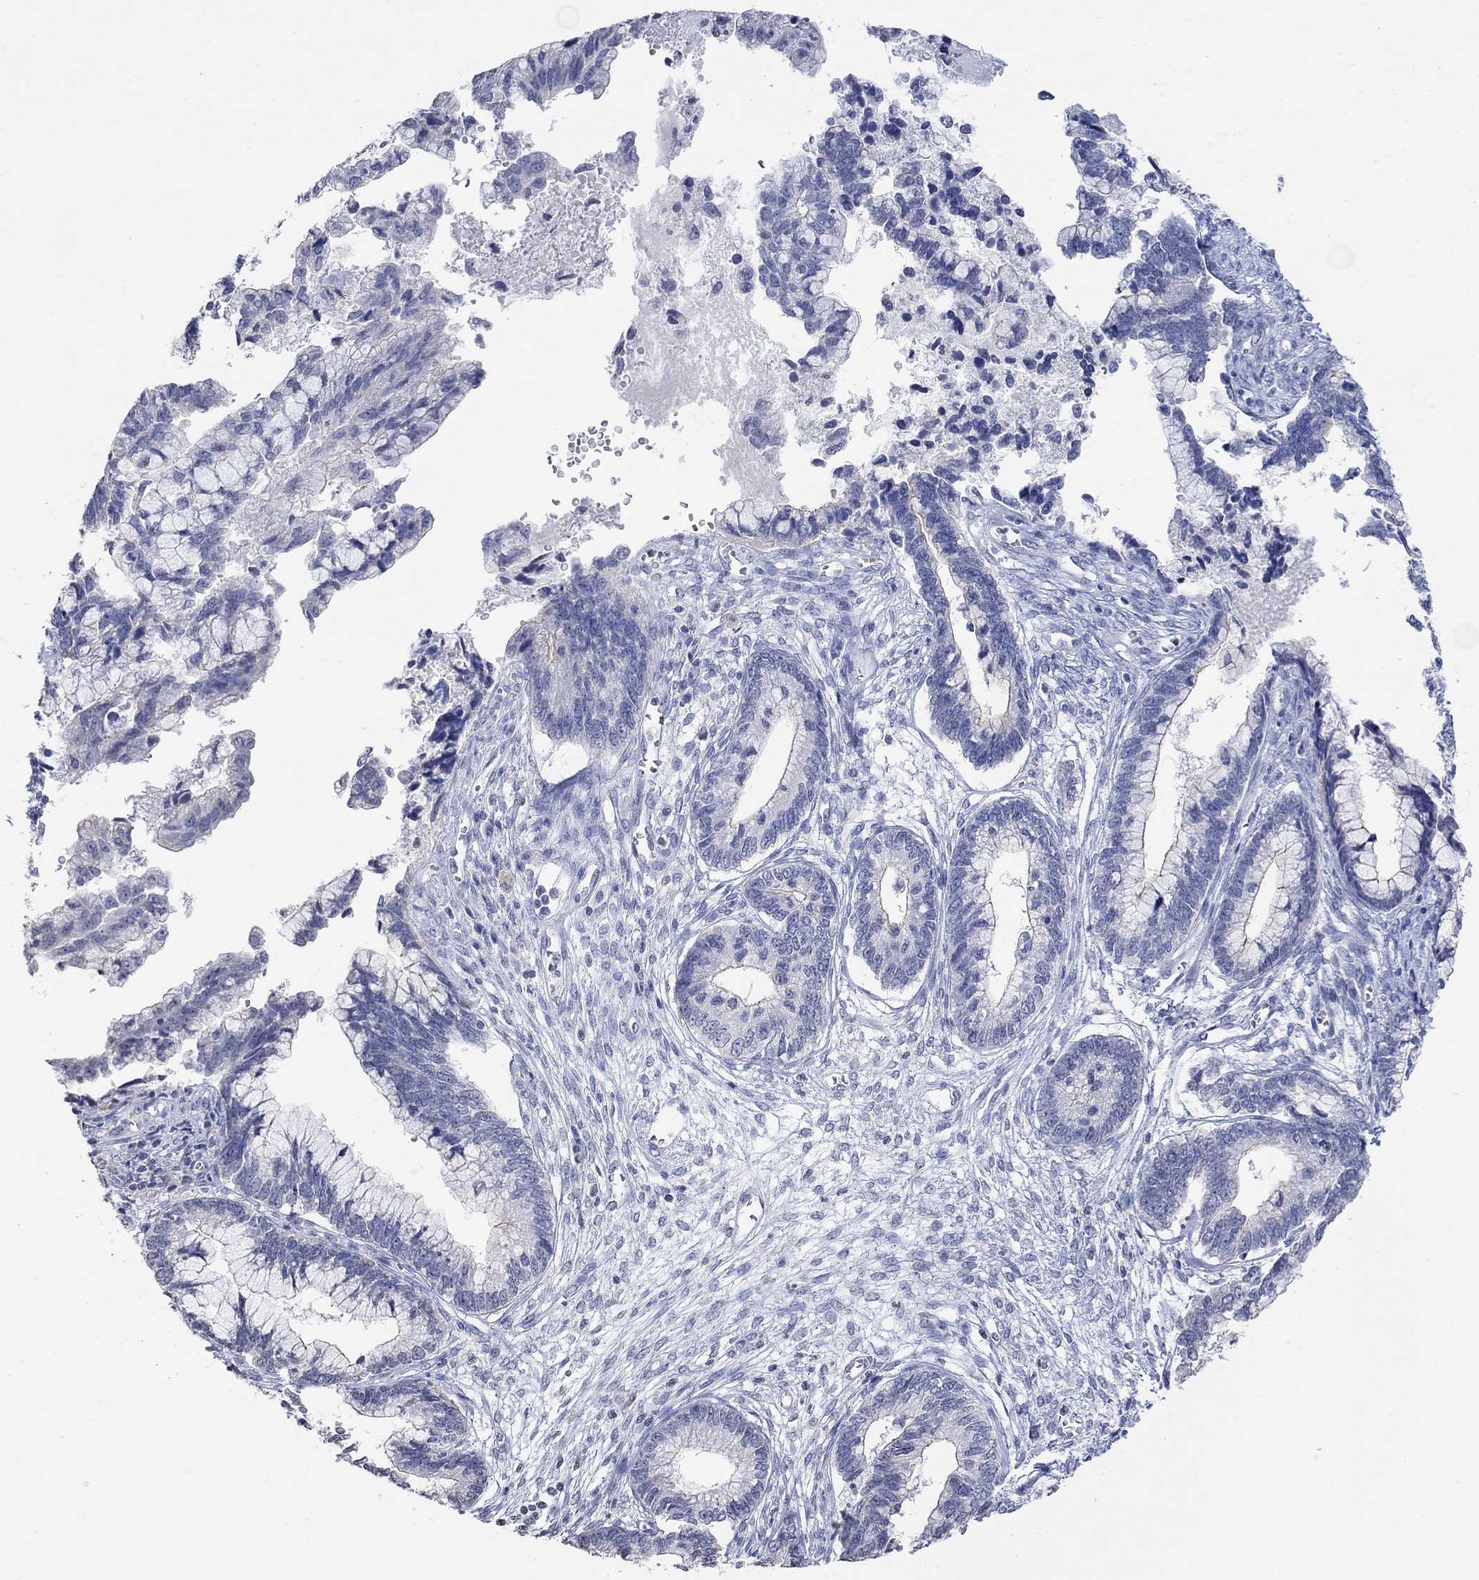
{"staining": {"intensity": "negative", "quantity": "none", "location": "none"}, "tissue": "cervical cancer", "cell_type": "Tumor cells", "image_type": "cancer", "snomed": [{"axis": "morphology", "description": "Adenocarcinoma, NOS"}, {"axis": "topography", "description": "Cervix"}], "caption": "An IHC photomicrograph of adenocarcinoma (cervical) is shown. There is no staining in tumor cells of adenocarcinoma (cervical). (DAB (3,3'-diaminobenzidine) immunohistochemistry, high magnification).", "gene": "TMEM255A", "patient": {"sex": "female", "age": 44}}